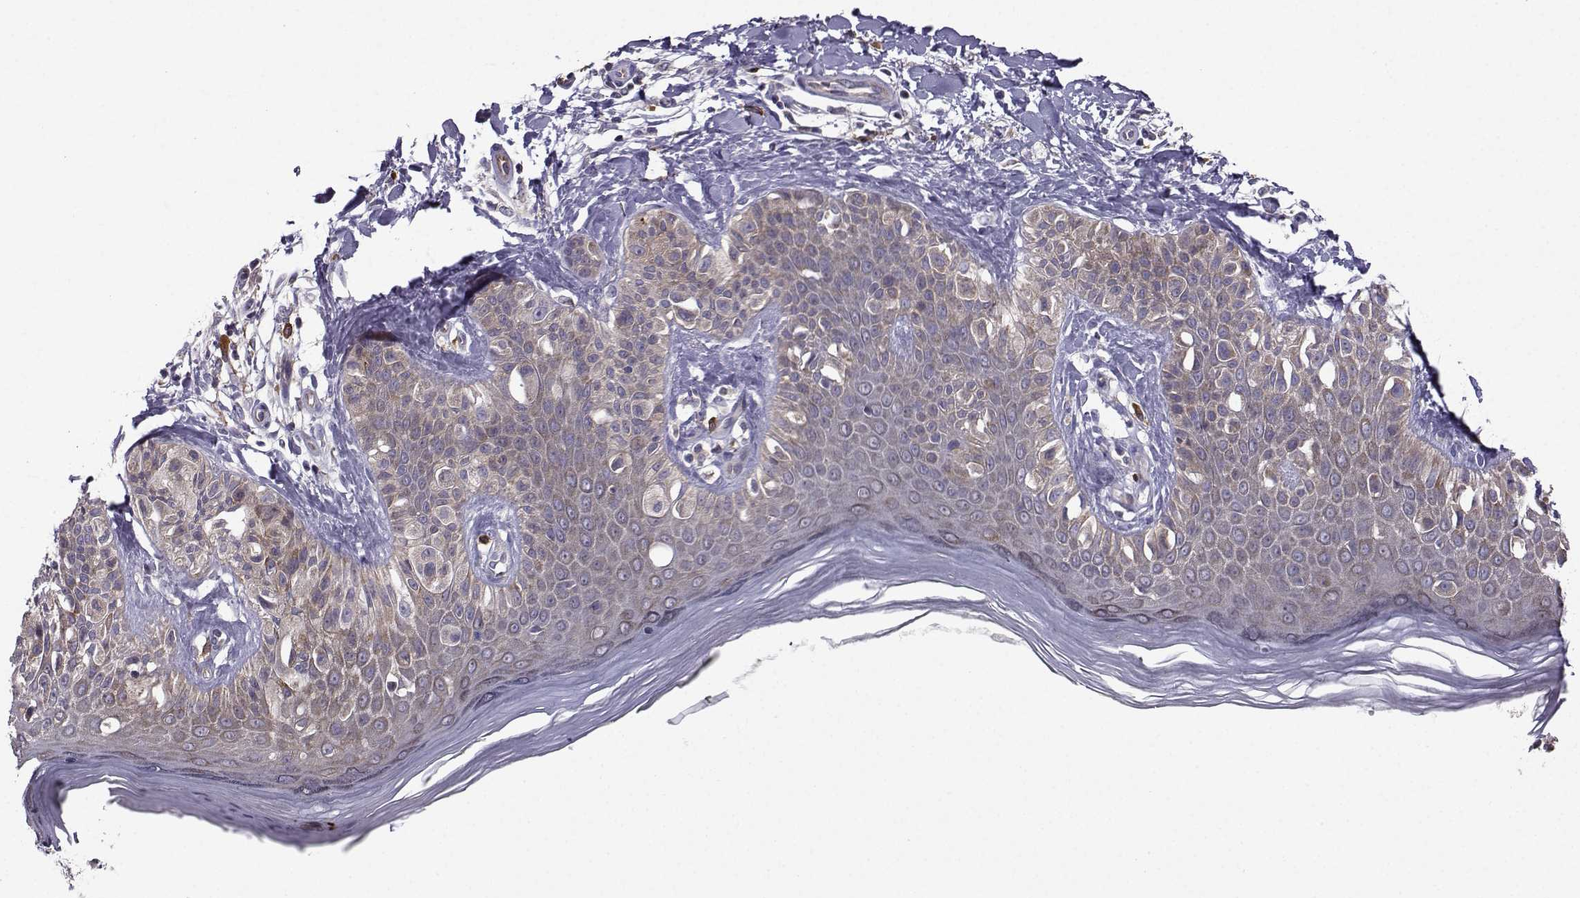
{"staining": {"intensity": "weak", "quantity": "<25%", "location": "cytoplasmic/membranous"}, "tissue": "melanoma", "cell_type": "Tumor cells", "image_type": "cancer", "snomed": [{"axis": "morphology", "description": "Malignant melanoma, NOS"}, {"axis": "topography", "description": "Skin"}], "caption": "A high-resolution image shows immunohistochemistry staining of melanoma, which shows no significant positivity in tumor cells.", "gene": "STXBP5", "patient": {"sex": "female", "age": 73}}